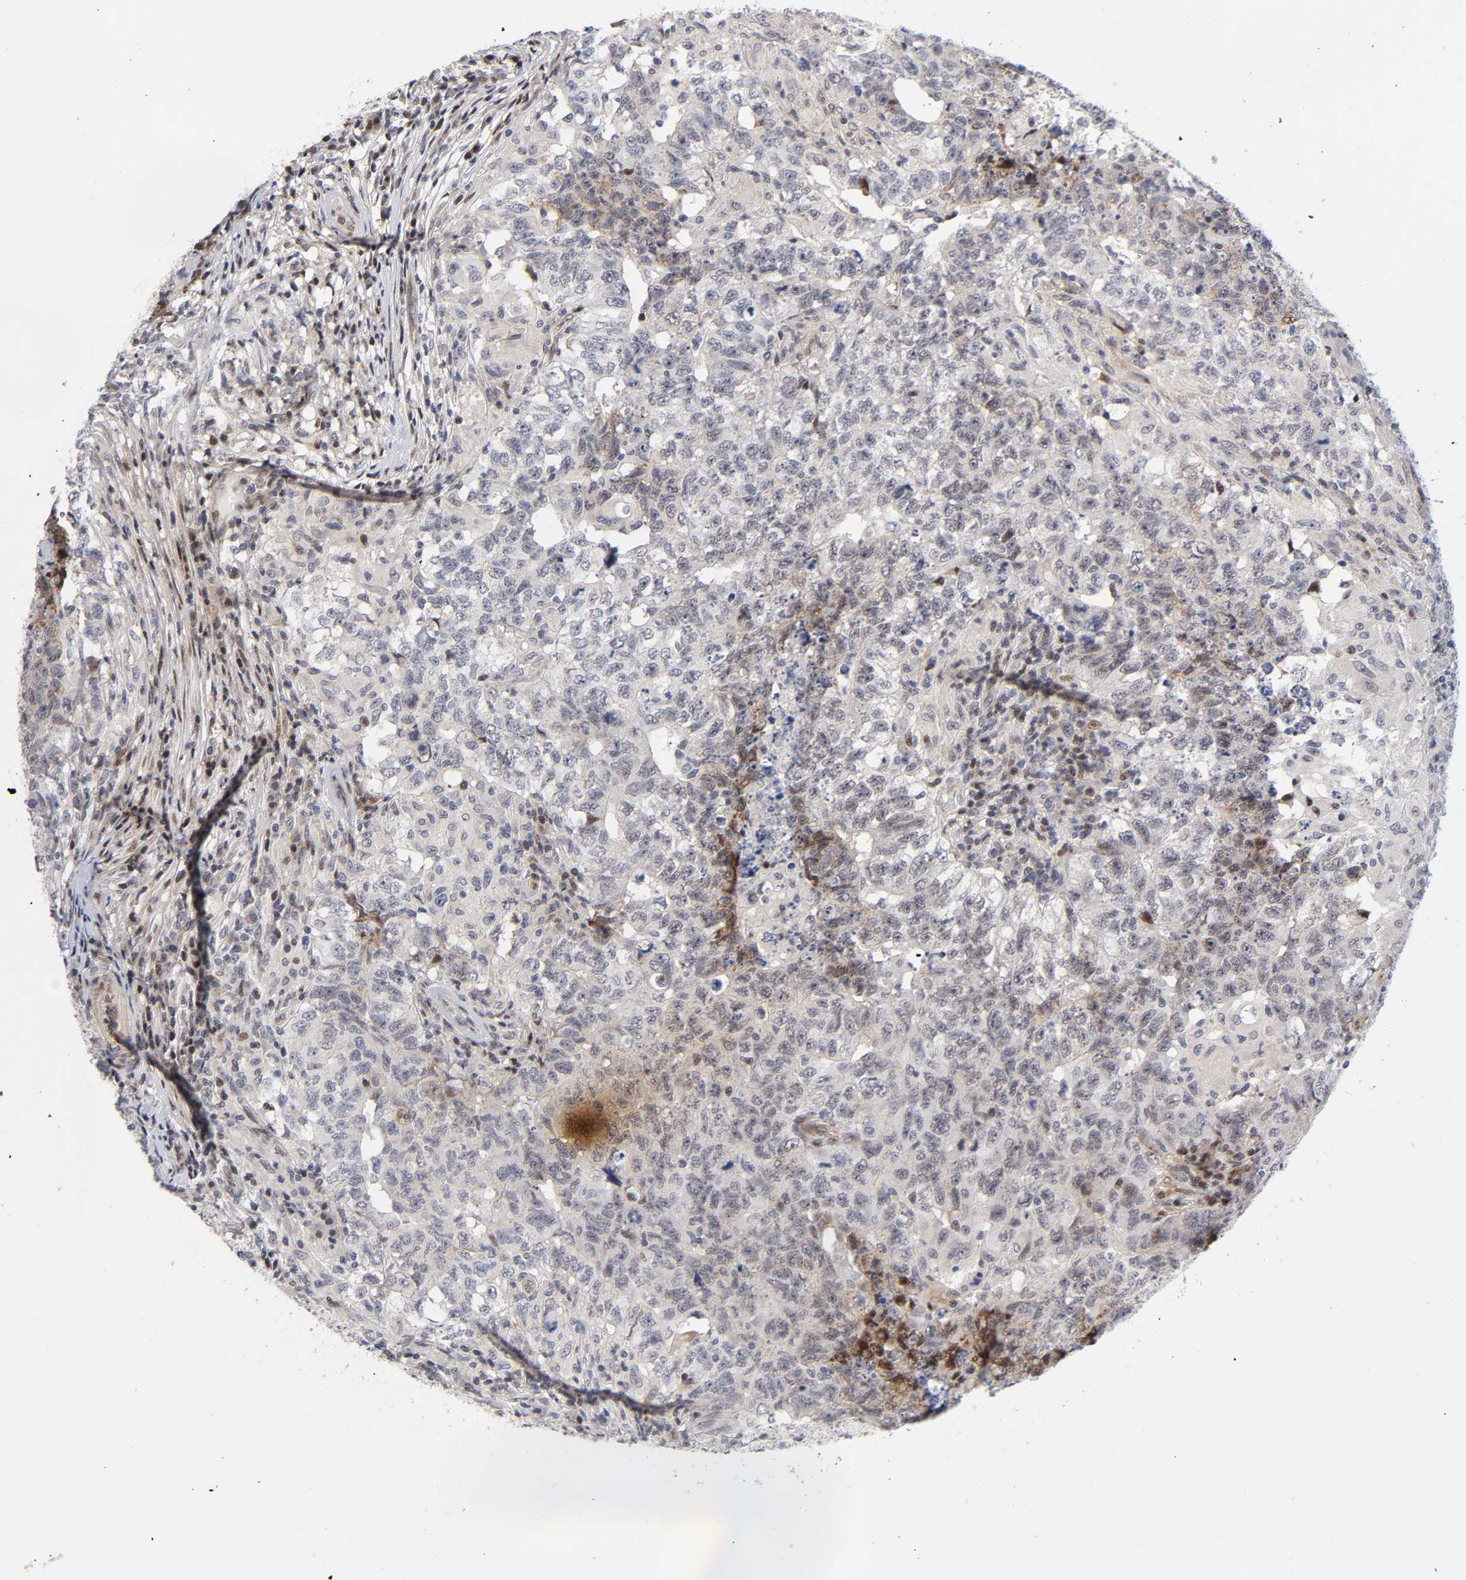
{"staining": {"intensity": "weak", "quantity": "<25%", "location": "cytoplasmic/membranous"}, "tissue": "testis cancer", "cell_type": "Tumor cells", "image_type": "cancer", "snomed": [{"axis": "morphology", "description": "Carcinoma, Embryonal, NOS"}, {"axis": "topography", "description": "Testis"}], "caption": "A high-resolution image shows immunohistochemistry (IHC) staining of testis cancer, which demonstrates no significant staining in tumor cells.", "gene": "STK38", "patient": {"sex": "male", "age": 21}}